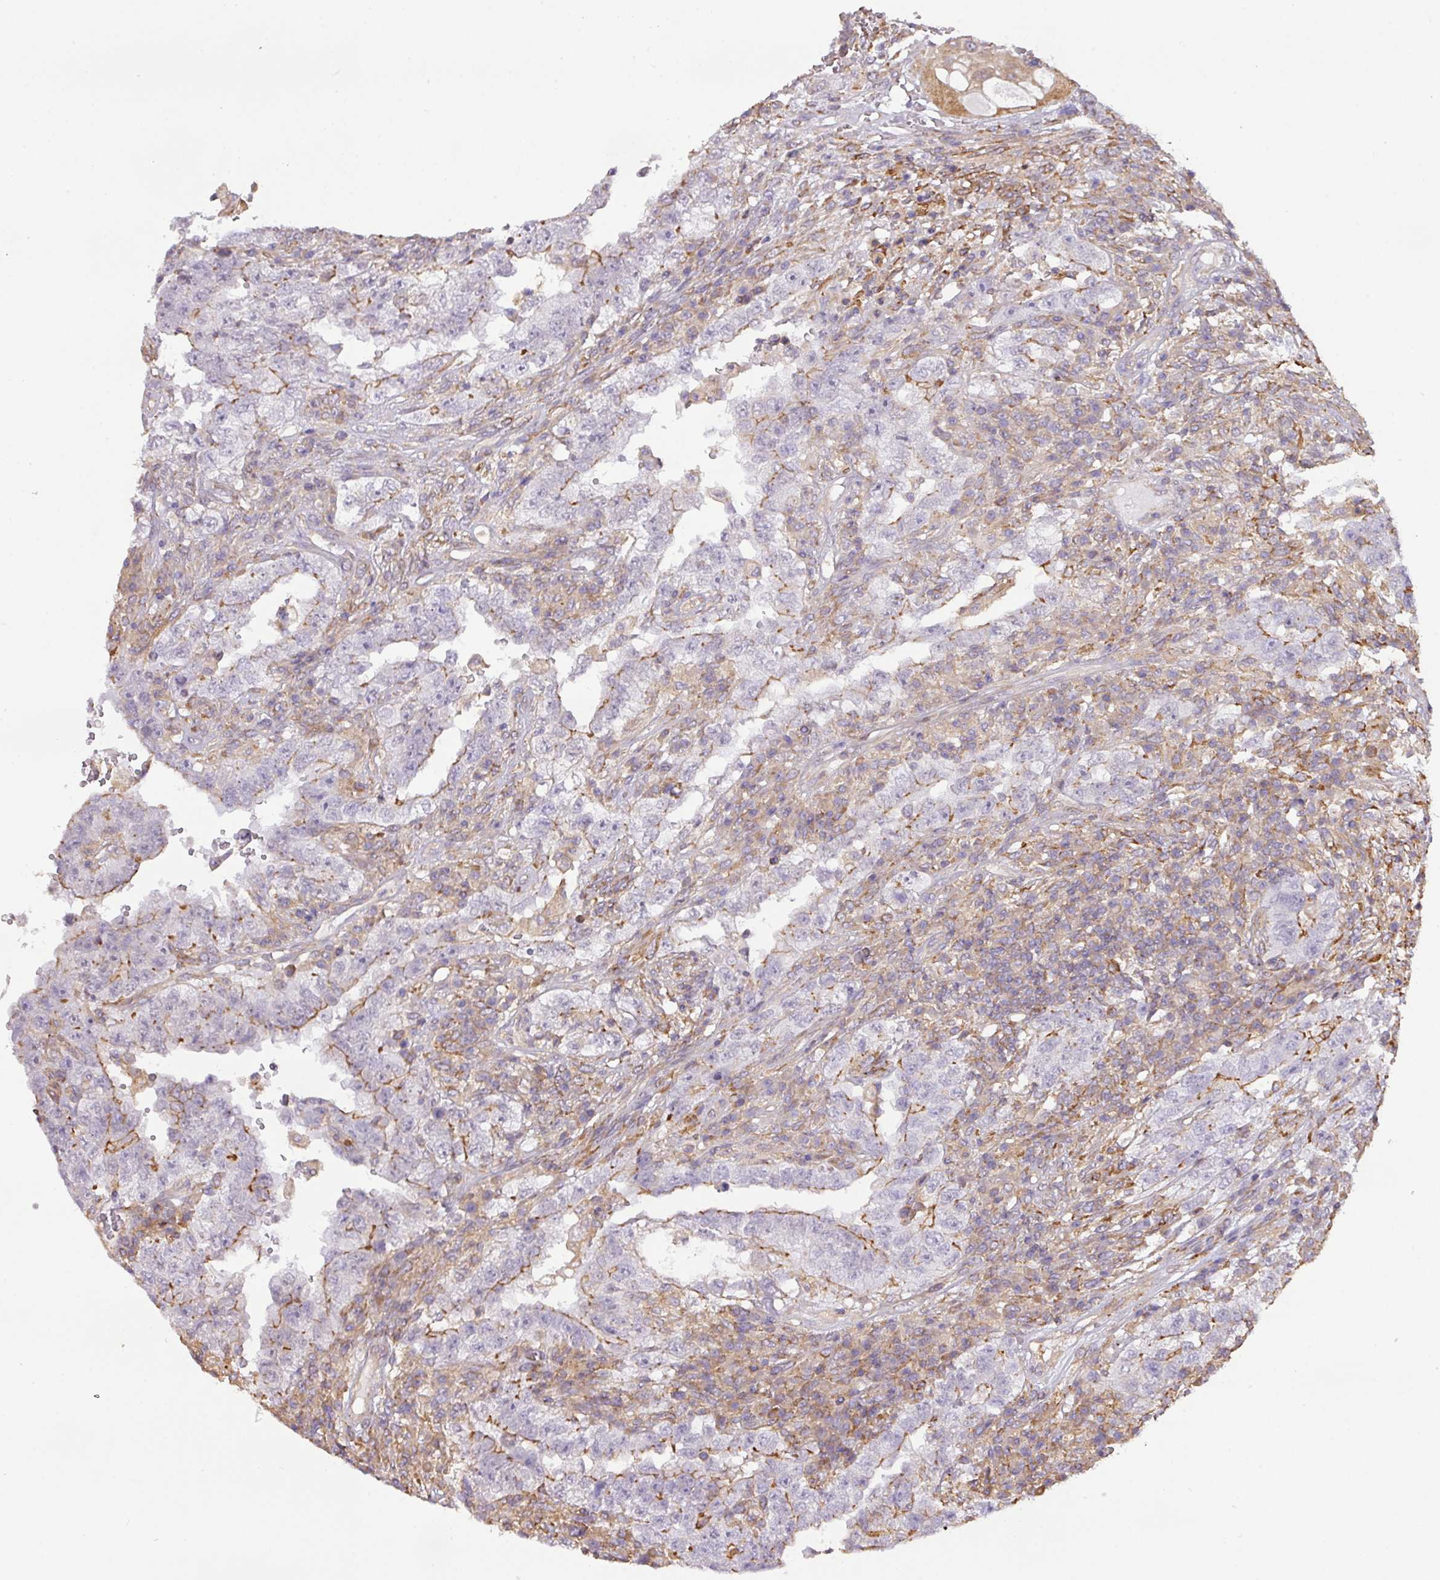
{"staining": {"intensity": "moderate", "quantity": "<25%", "location": "cytoplasmic/membranous"}, "tissue": "testis cancer", "cell_type": "Tumor cells", "image_type": "cancer", "snomed": [{"axis": "morphology", "description": "Carcinoma, Embryonal, NOS"}, {"axis": "topography", "description": "Testis"}], "caption": "This is an image of IHC staining of embryonal carcinoma (testis), which shows moderate positivity in the cytoplasmic/membranous of tumor cells.", "gene": "LRRC41", "patient": {"sex": "male", "age": 26}}